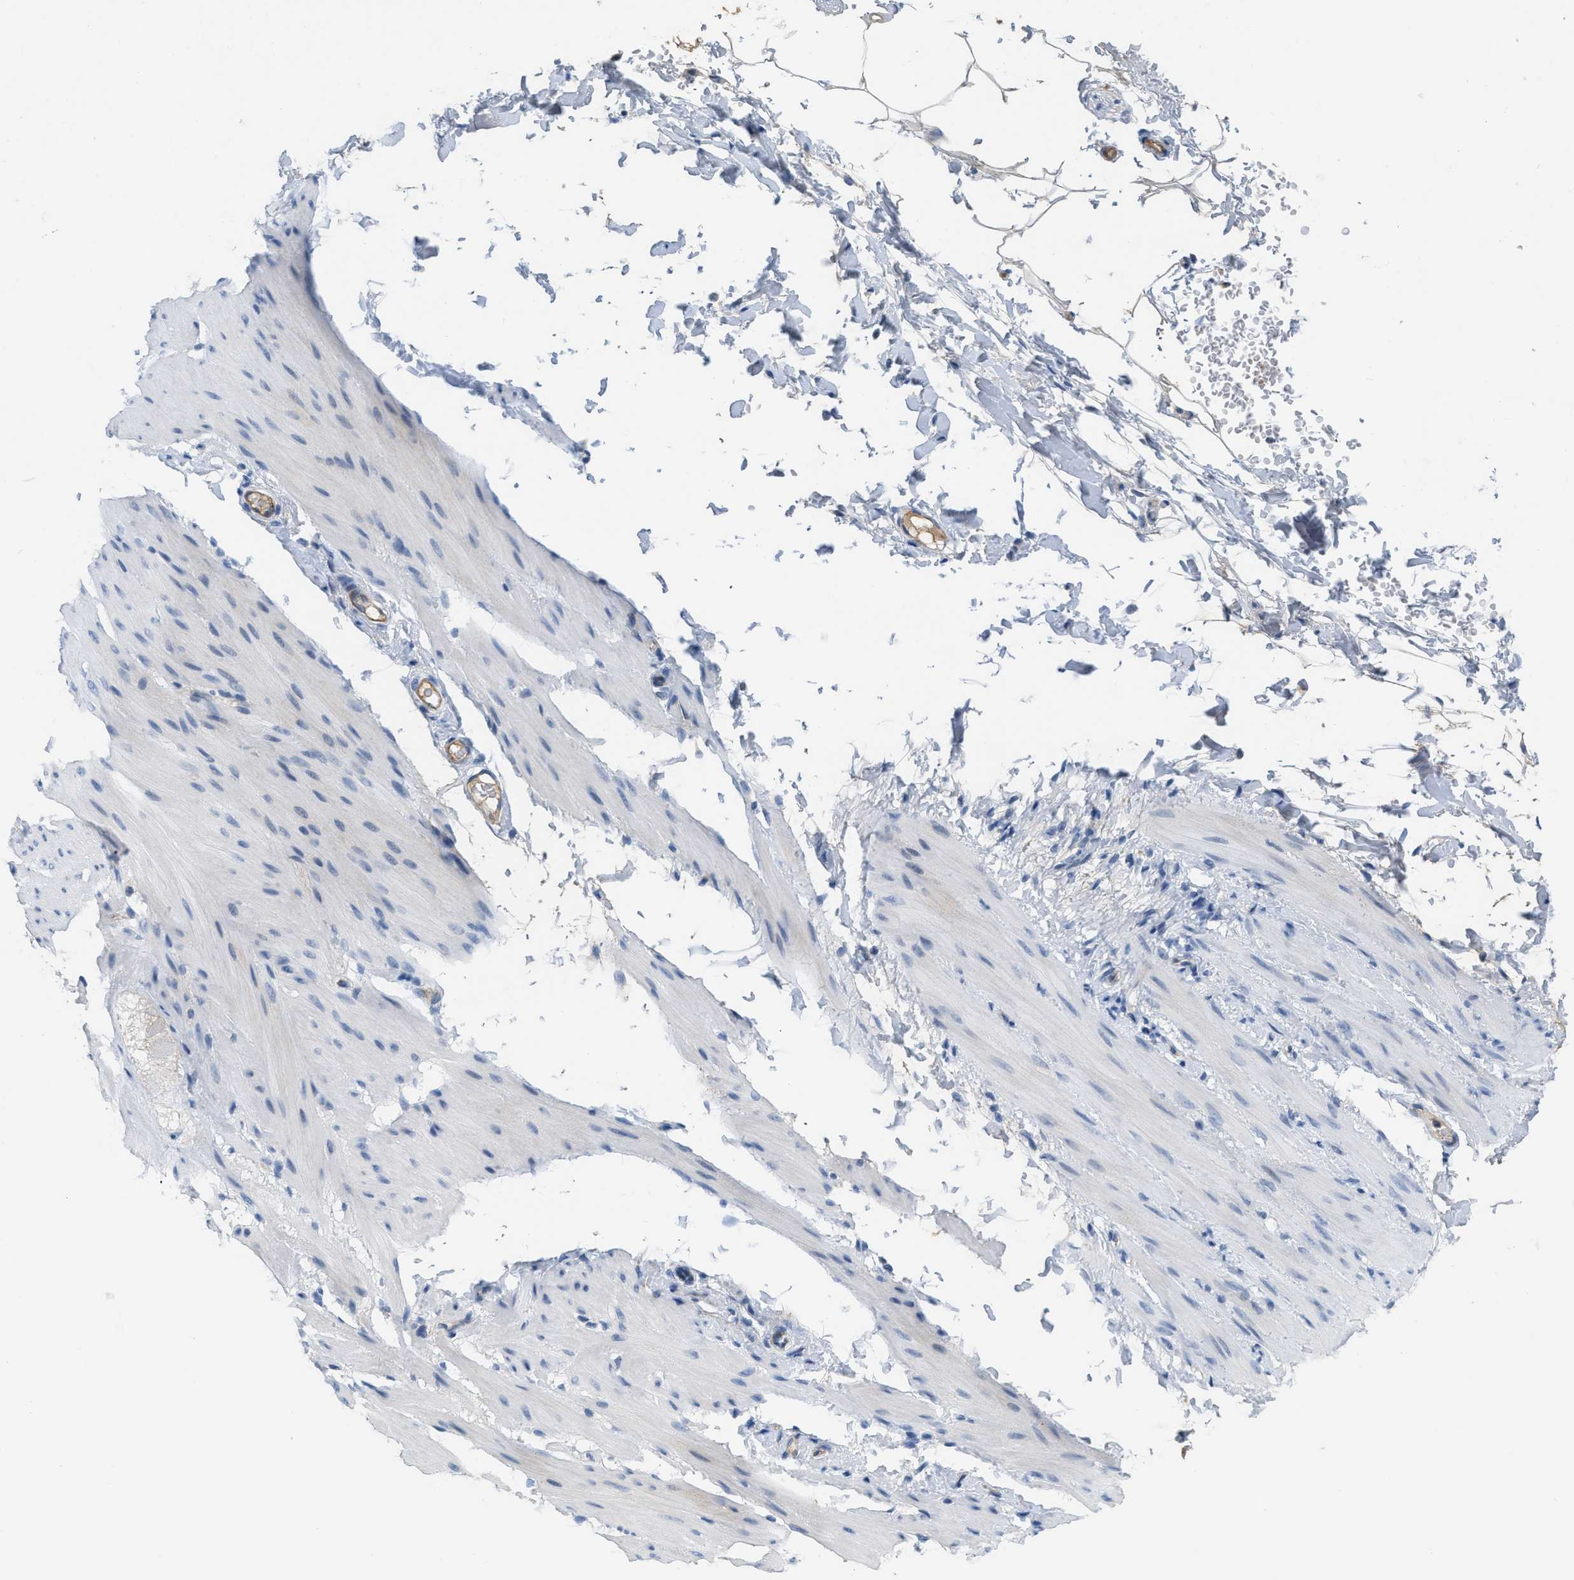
{"staining": {"intensity": "negative", "quantity": "none", "location": "none"}, "tissue": "smooth muscle", "cell_type": "Smooth muscle cells", "image_type": "normal", "snomed": [{"axis": "morphology", "description": "Normal tissue, NOS"}, {"axis": "topography", "description": "Smooth muscle"}, {"axis": "topography", "description": "Colon"}], "caption": "Immunohistochemical staining of unremarkable human smooth muscle displays no significant expression in smooth muscle cells. (Immunohistochemistry (ihc), brightfield microscopy, high magnification).", "gene": "CRB3", "patient": {"sex": "male", "age": 67}}